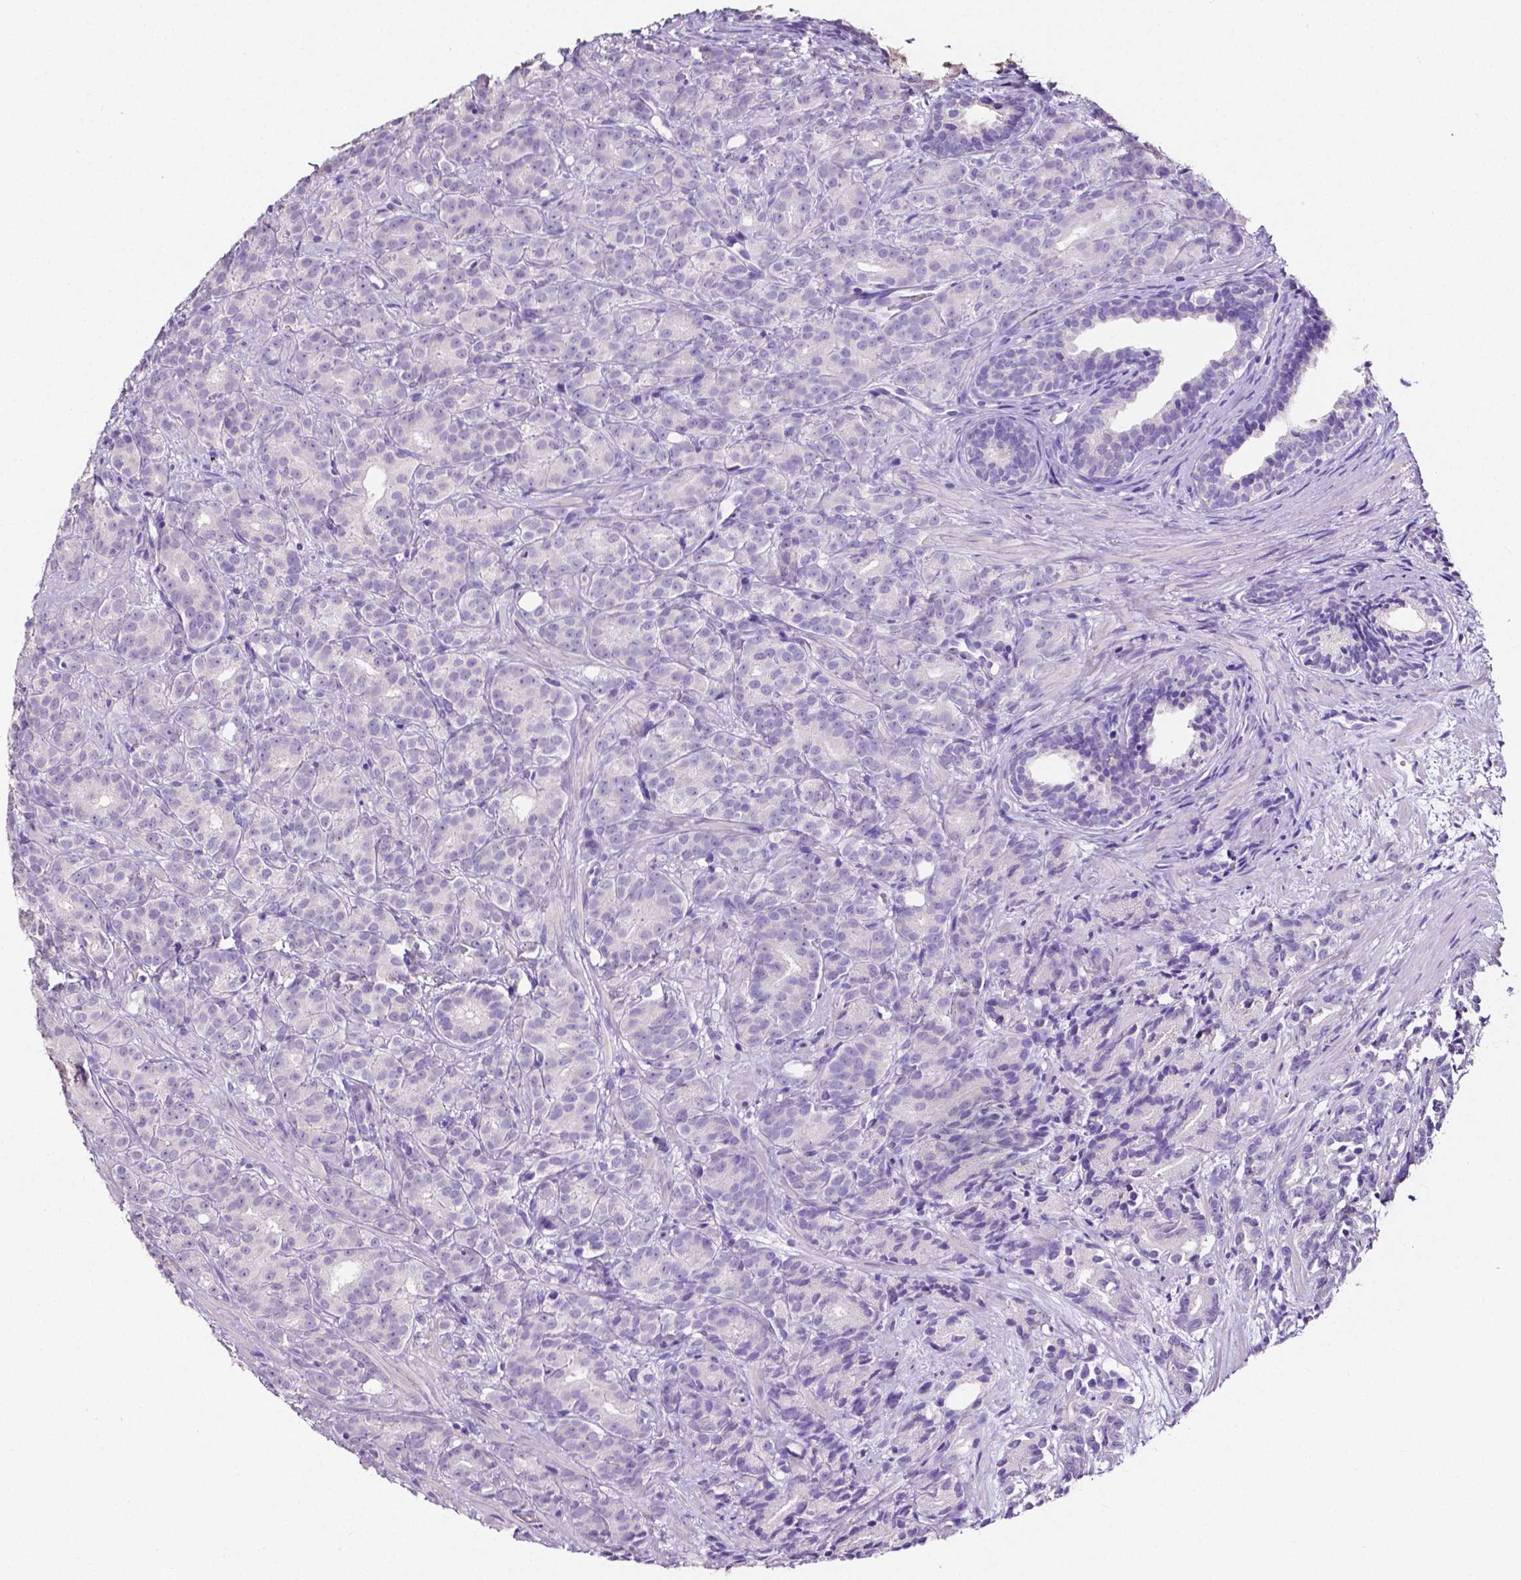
{"staining": {"intensity": "negative", "quantity": "none", "location": "none"}, "tissue": "prostate cancer", "cell_type": "Tumor cells", "image_type": "cancer", "snomed": [{"axis": "morphology", "description": "Adenocarcinoma, High grade"}, {"axis": "topography", "description": "Prostate"}], "caption": "Human prostate high-grade adenocarcinoma stained for a protein using immunohistochemistry (IHC) demonstrates no positivity in tumor cells.", "gene": "SLC22A2", "patient": {"sex": "male", "age": 90}}